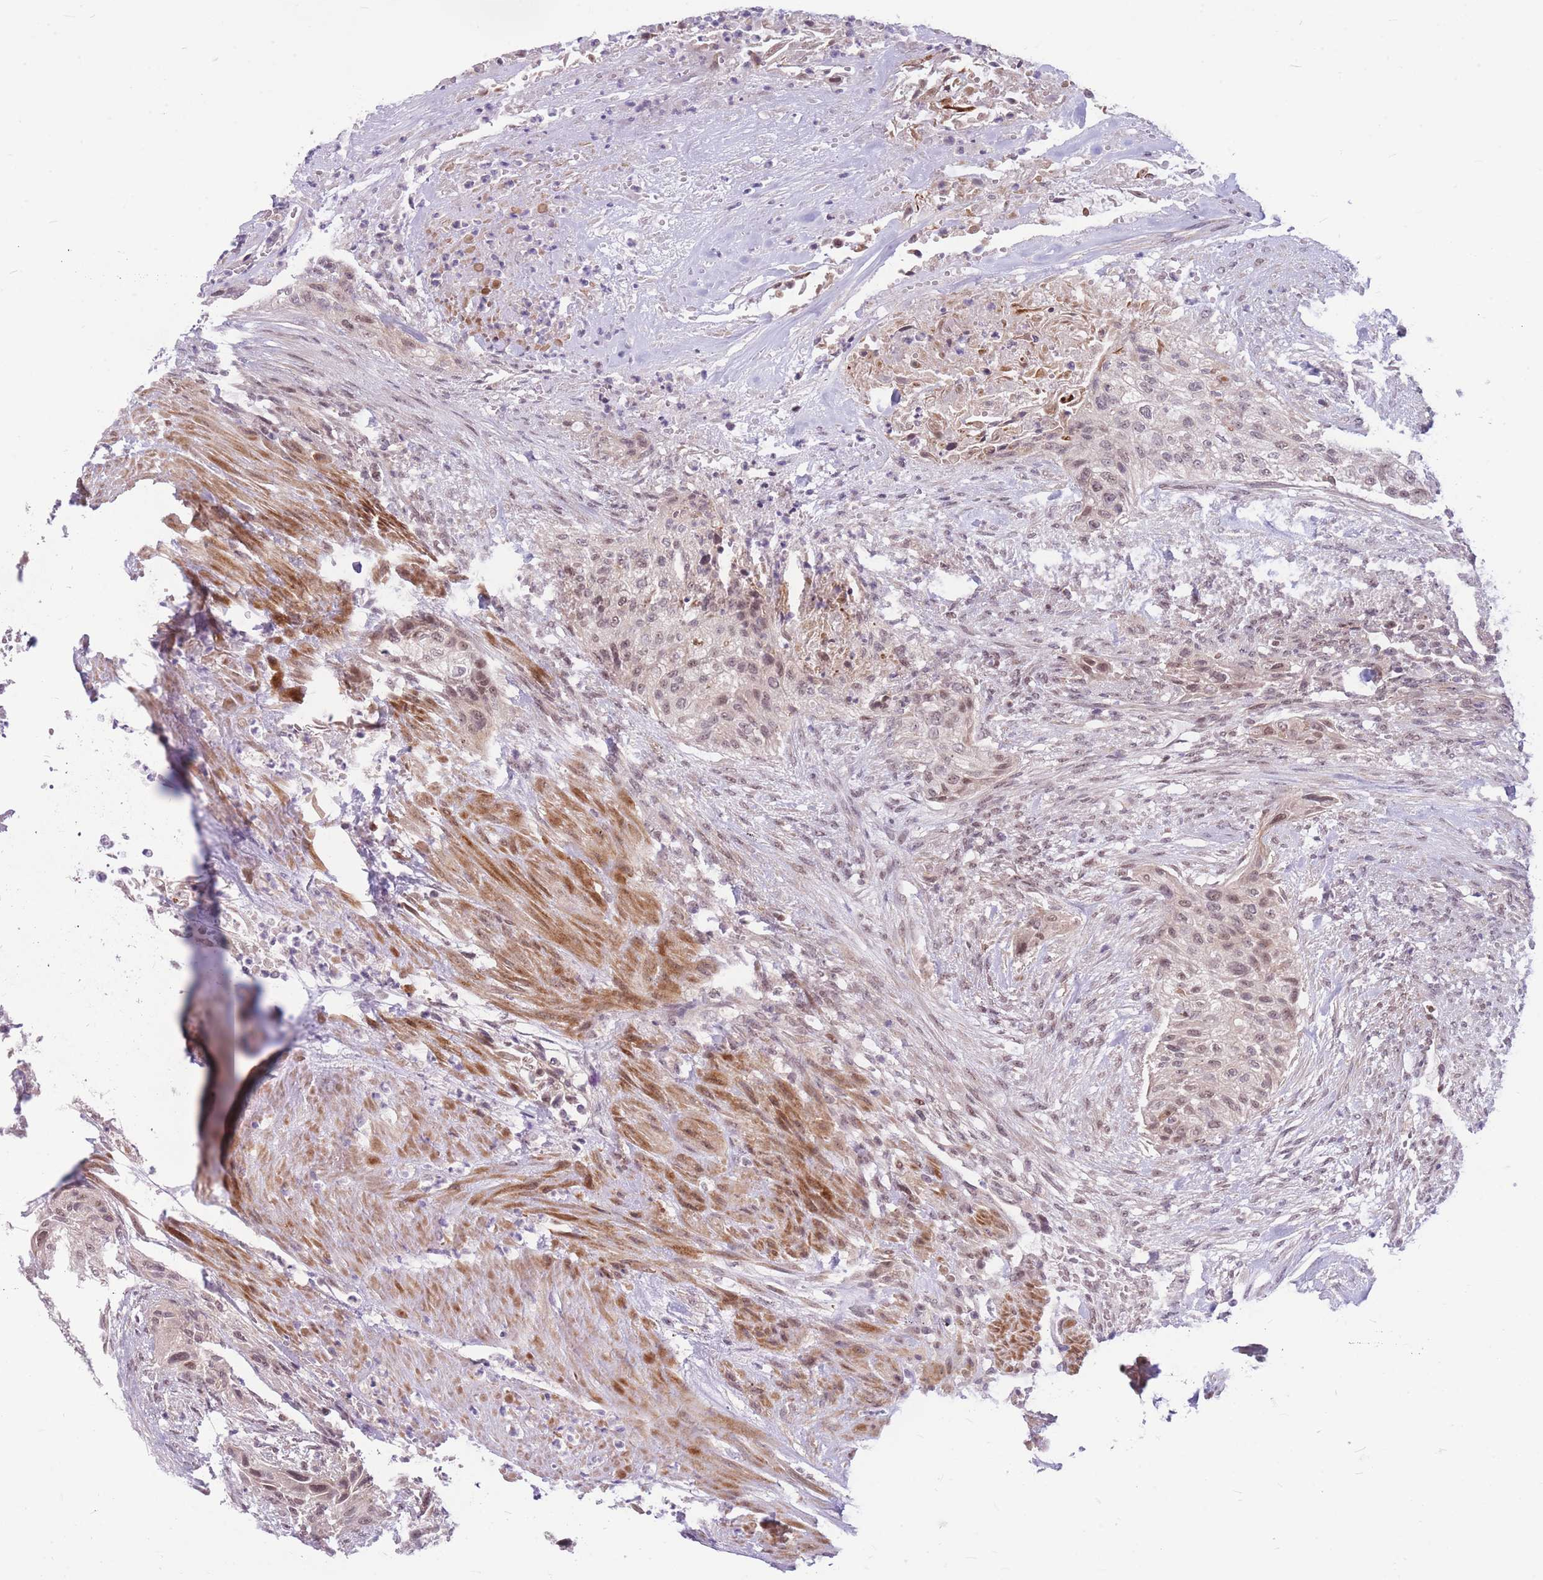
{"staining": {"intensity": "weak", "quantity": "25%-75%", "location": "nuclear"}, "tissue": "urothelial cancer", "cell_type": "Tumor cells", "image_type": "cancer", "snomed": [{"axis": "morphology", "description": "Urothelial carcinoma, High grade"}, {"axis": "topography", "description": "Urinary bladder"}], "caption": "Protein staining displays weak nuclear expression in approximately 25%-75% of tumor cells in urothelial cancer. The protein of interest is shown in brown color, while the nuclei are stained blue.", "gene": "ERCC2", "patient": {"sex": "male", "age": 35}}